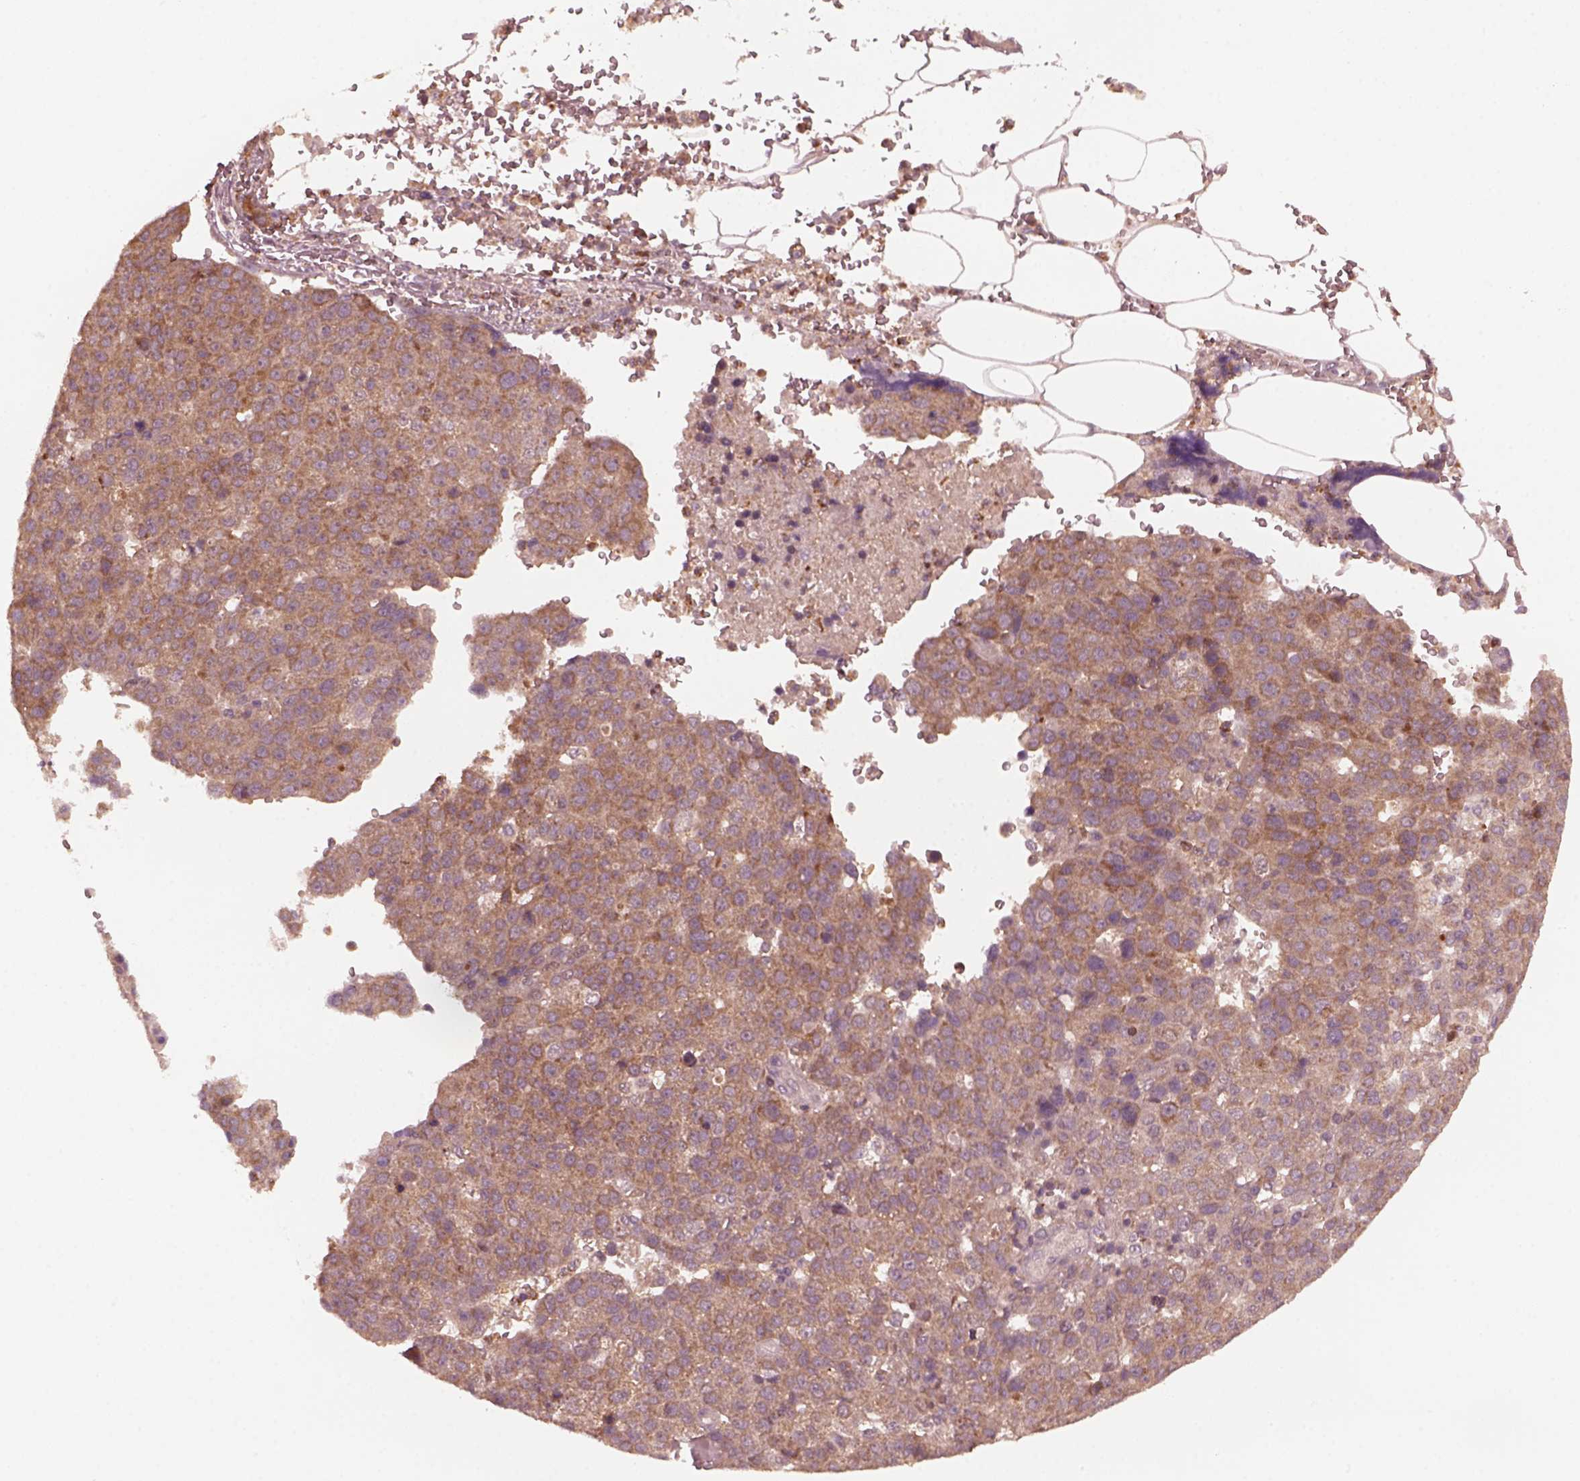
{"staining": {"intensity": "moderate", "quantity": "25%-75%", "location": "cytoplasmic/membranous"}, "tissue": "pancreatic cancer", "cell_type": "Tumor cells", "image_type": "cancer", "snomed": [{"axis": "morphology", "description": "Adenocarcinoma, NOS"}, {"axis": "topography", "description": "Pancreas"}], "caption": "IHC staining of pancreatic adenocarcinoma, which demonstrates medium levels of moderate cytoplasmic/membranous expression in about 25%-75% of tumor cells indicating moderate cytoplasmic/membranous protein staining. The staining was performed using DAB (3,3'-diaminobenzidine) (brown) for protein detection and nuclei were counterstained in hematoxylin (blue).", "gene": "FAF2", "patient": {"sex": "female", "age": 61}}